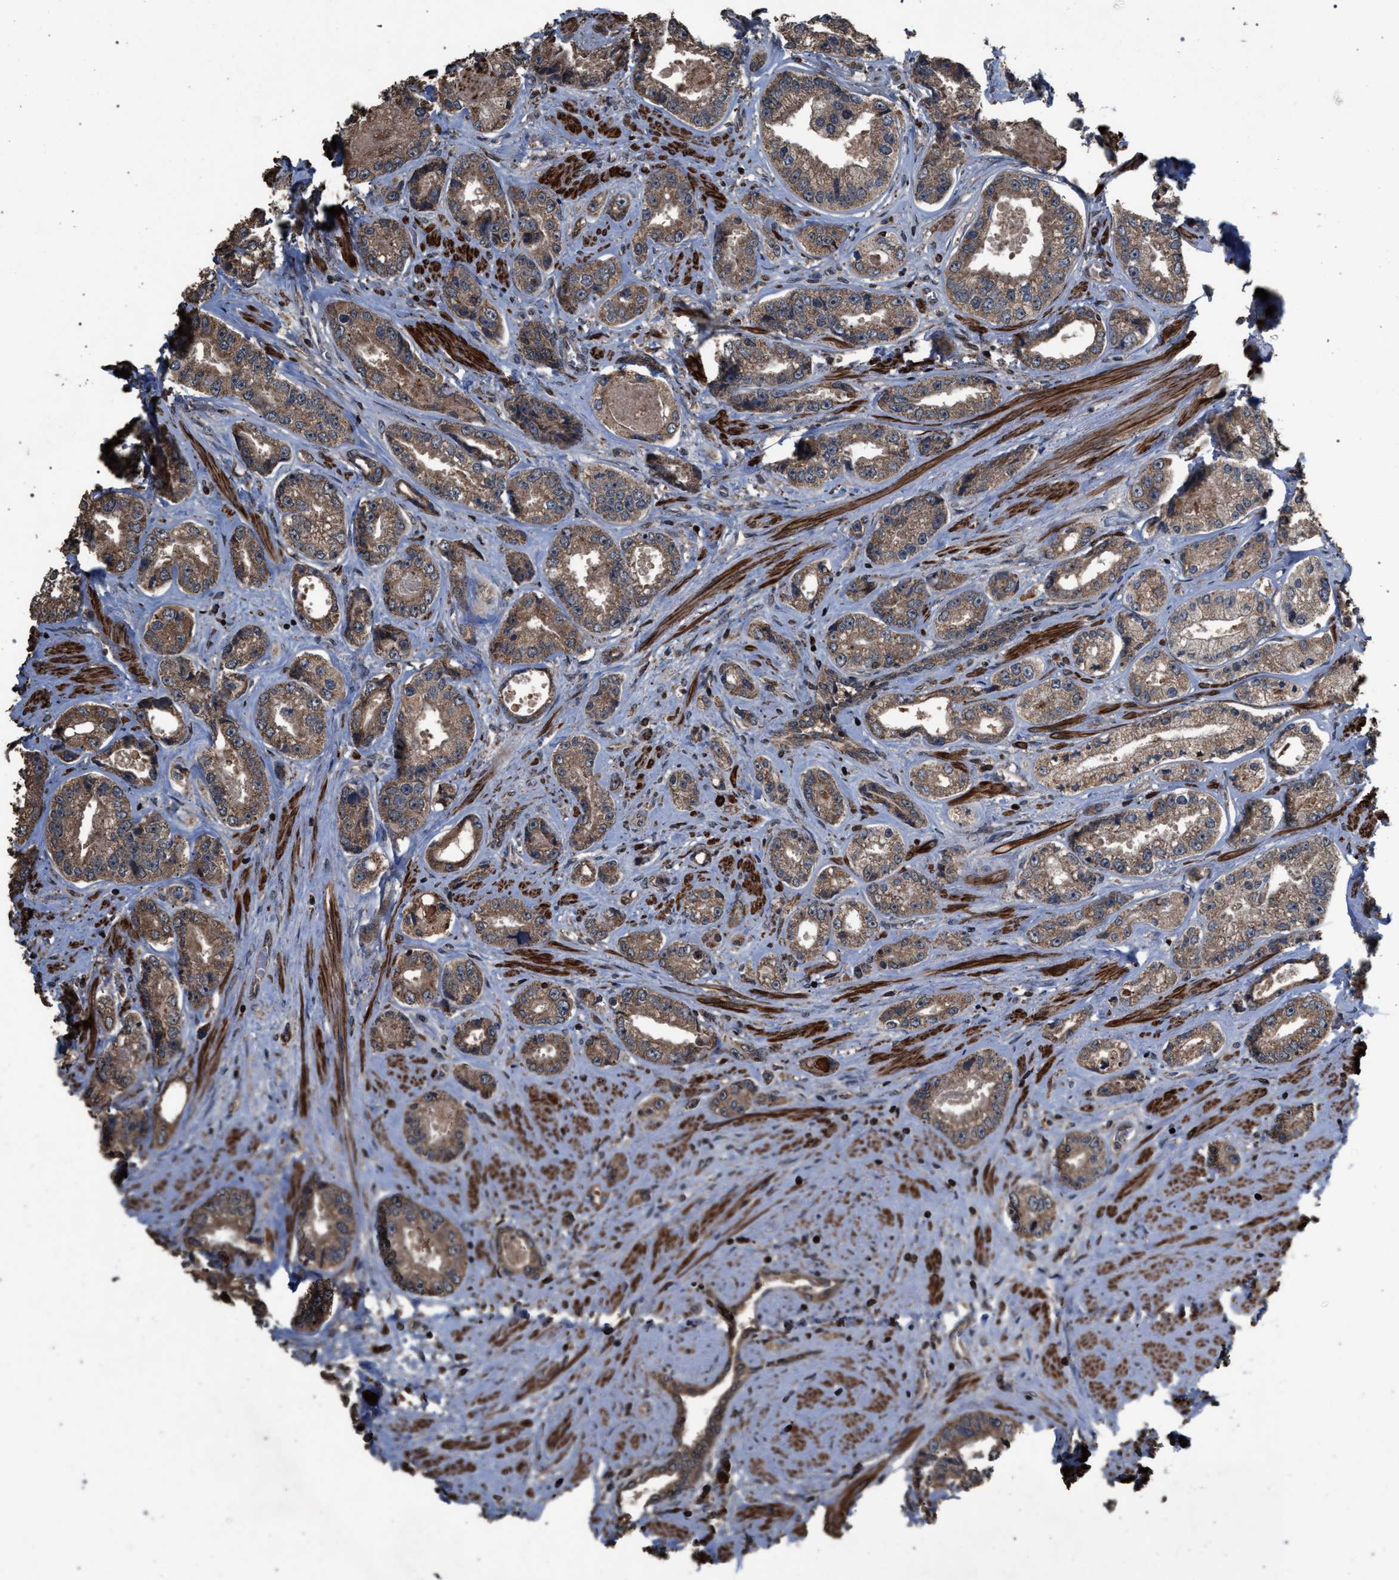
{"staining": {"intensity": "moderate", "quantity": ">75%", "location": "cytoplasmic/membranous"}, "tissue": "prostate cancer", "cell_type": "Tumor cells", "image_type": "cancer", "snomed": [{"axis": "morphology", "description": "Adenocarcinoma, High grade"}, {"axis": "topography", "description": "Prostate"}], "caption": "The immunohistochemical stain labels moderate cytoplasmic/membranous positivity in tumor cells of prostate cancer tissue.", "gene": "NAA35", "patient": {"sex": "male", "age": 61}}